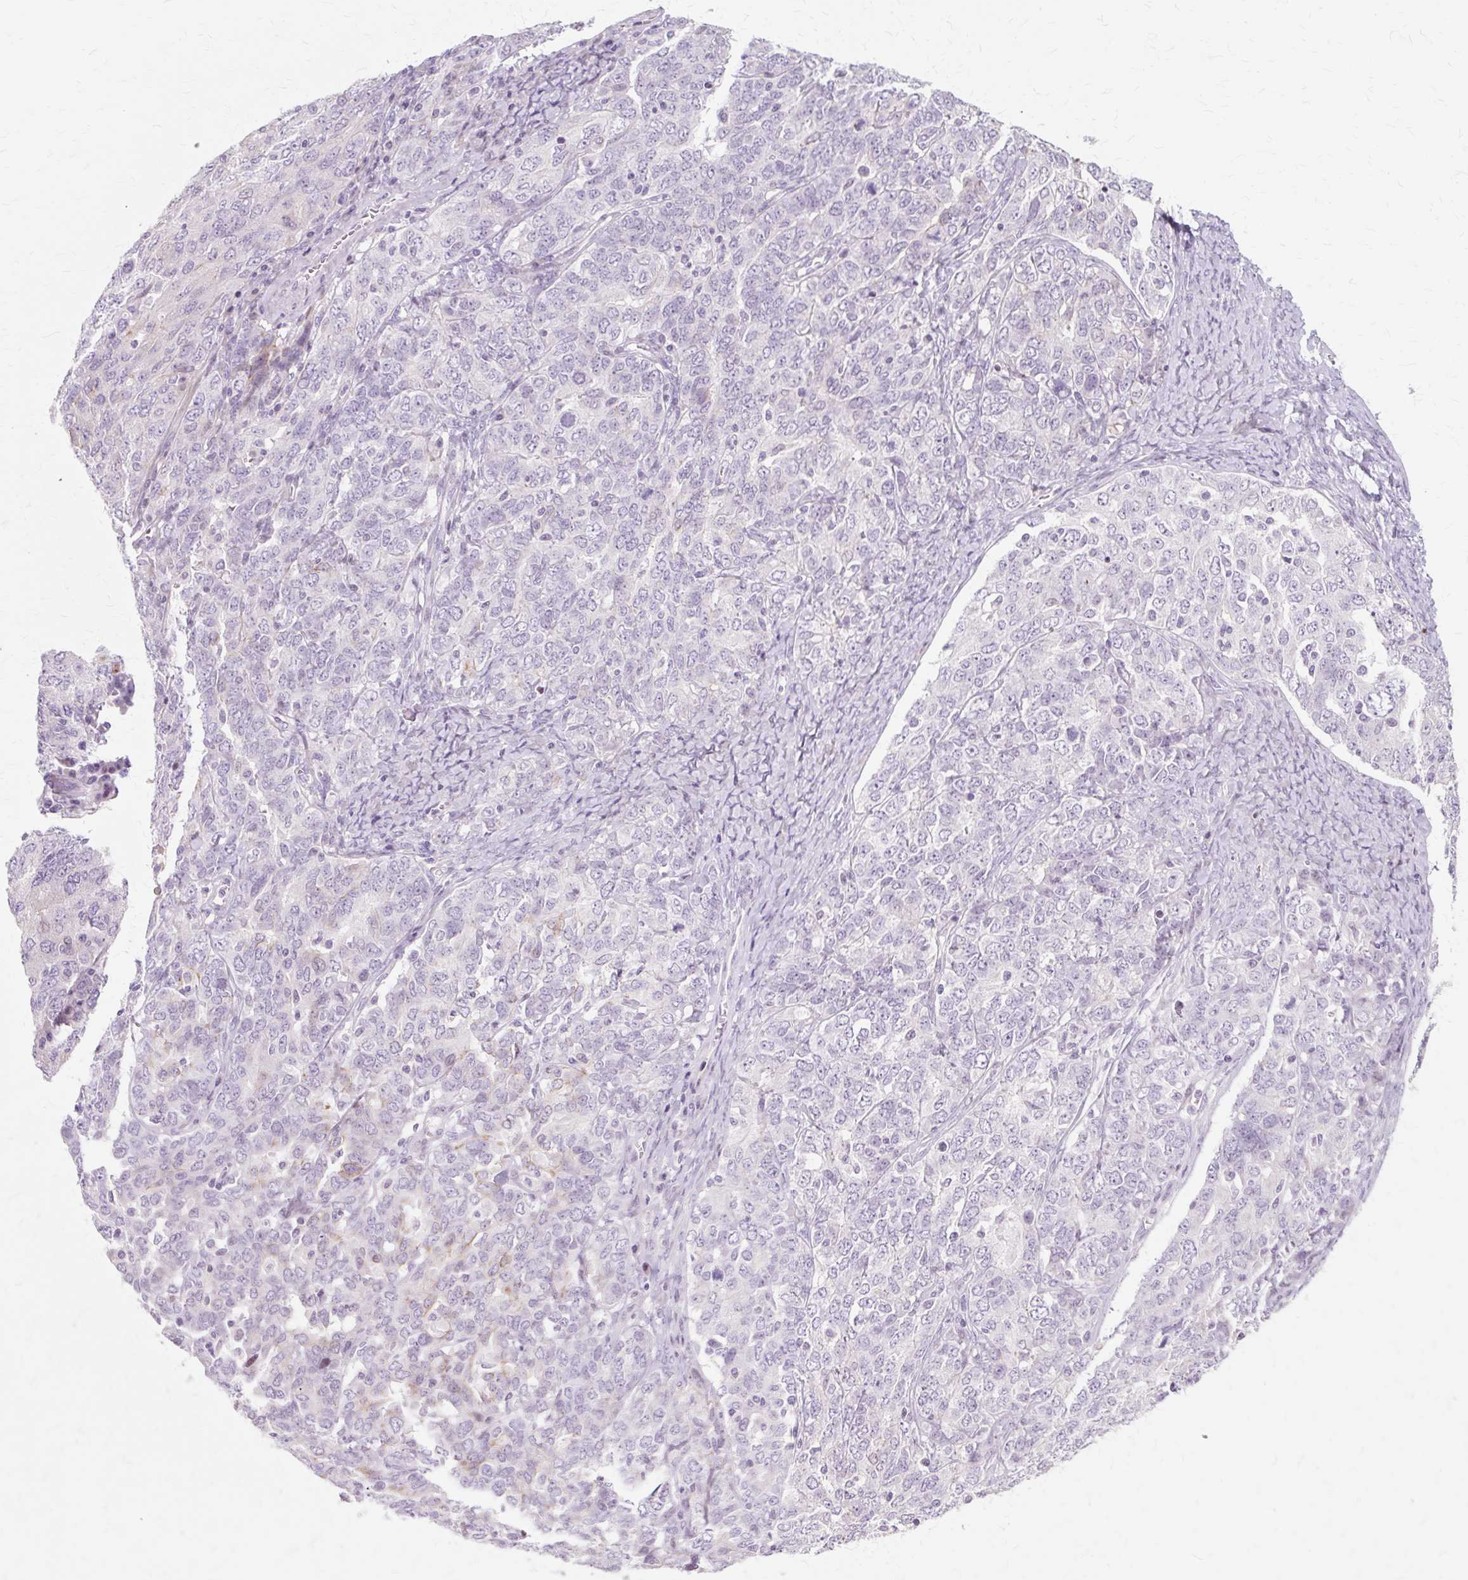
{"staining": {"intensity": "negative", "quantity": "none", "location": "none"}, "tissue": "ovarian cancer", "cell_type": "Tumor cells", "image_type": "cancer", "snomed": [{"axis": "morphology", "description": "Carcinoma, endometroid"}, {"axis": "topography", "description": "Ovary"}], "caption": "Tumor cells show no significant protein expression in ovarian cancer.", "gene": "IRX2", "patient": {"sex": "female", "age": 62}}